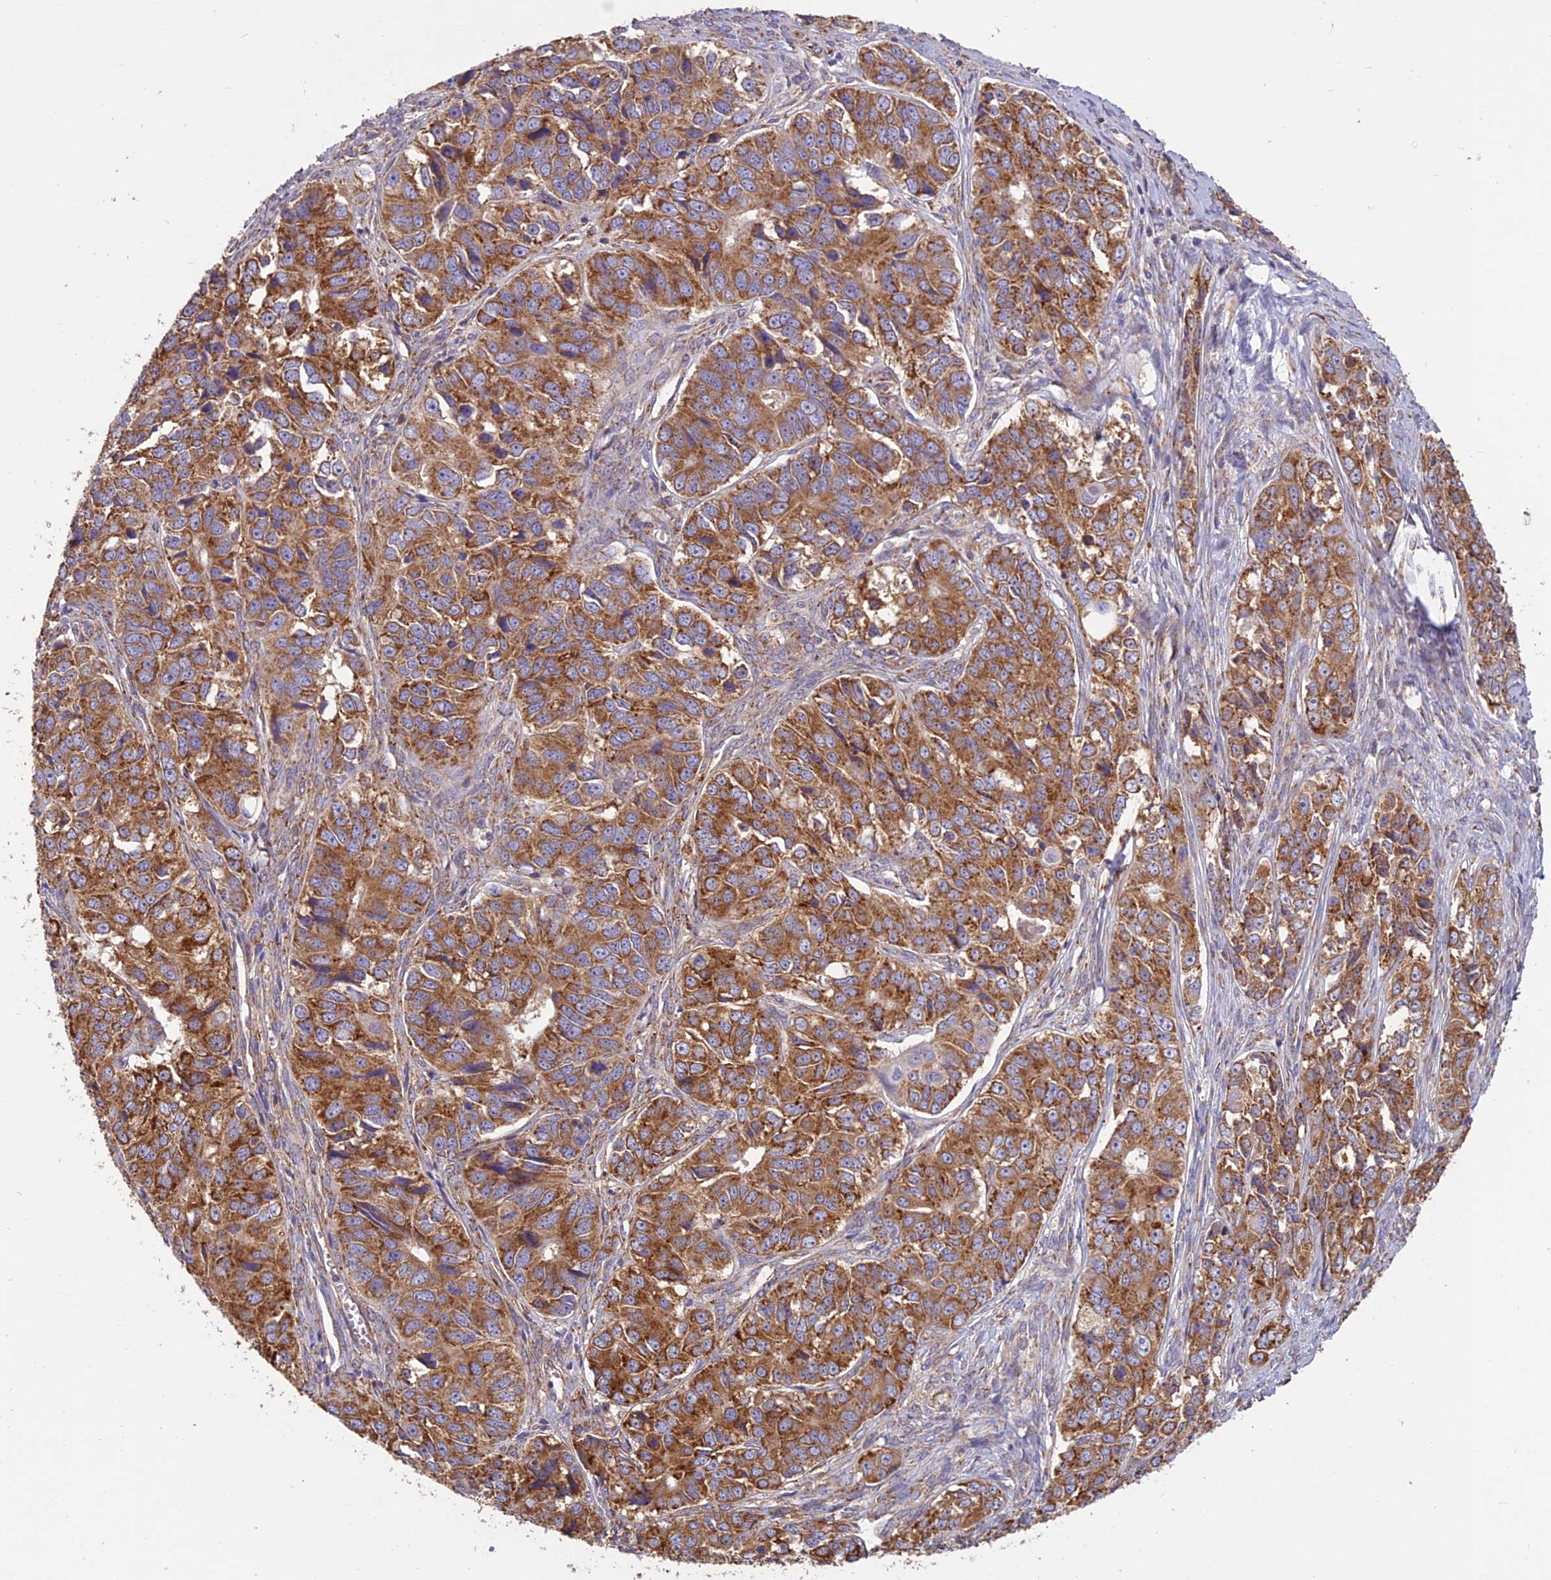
{"staining": {"intensity": "moderate", "quantity": ">75%", "location": "cytoplasmic/membranous"}, "tissue": "ovarian cancer", "cell_type": "Tumor cells", "image_type": "cancer", "snomed": [{"axis": "morphology", "description": "Carcinoma, endometroid"}, {"axis": "topography", "description": "Ovary"}], "caption": "A medium amount of moderate cytoplasmic/membranous staining is seen in approximately >75% of tumor cells in ovarian cancer (endometroid carcinoma) tissue. The staining was performed using DAB (3,3'-diaminobenzidine) to visualize the protein expression in brown, while the nuclei were stained in blue with hematoxylin (Magnification: 20x).", "gene": "NXNL2", "patient": {"sex": "female", "age": 51}}